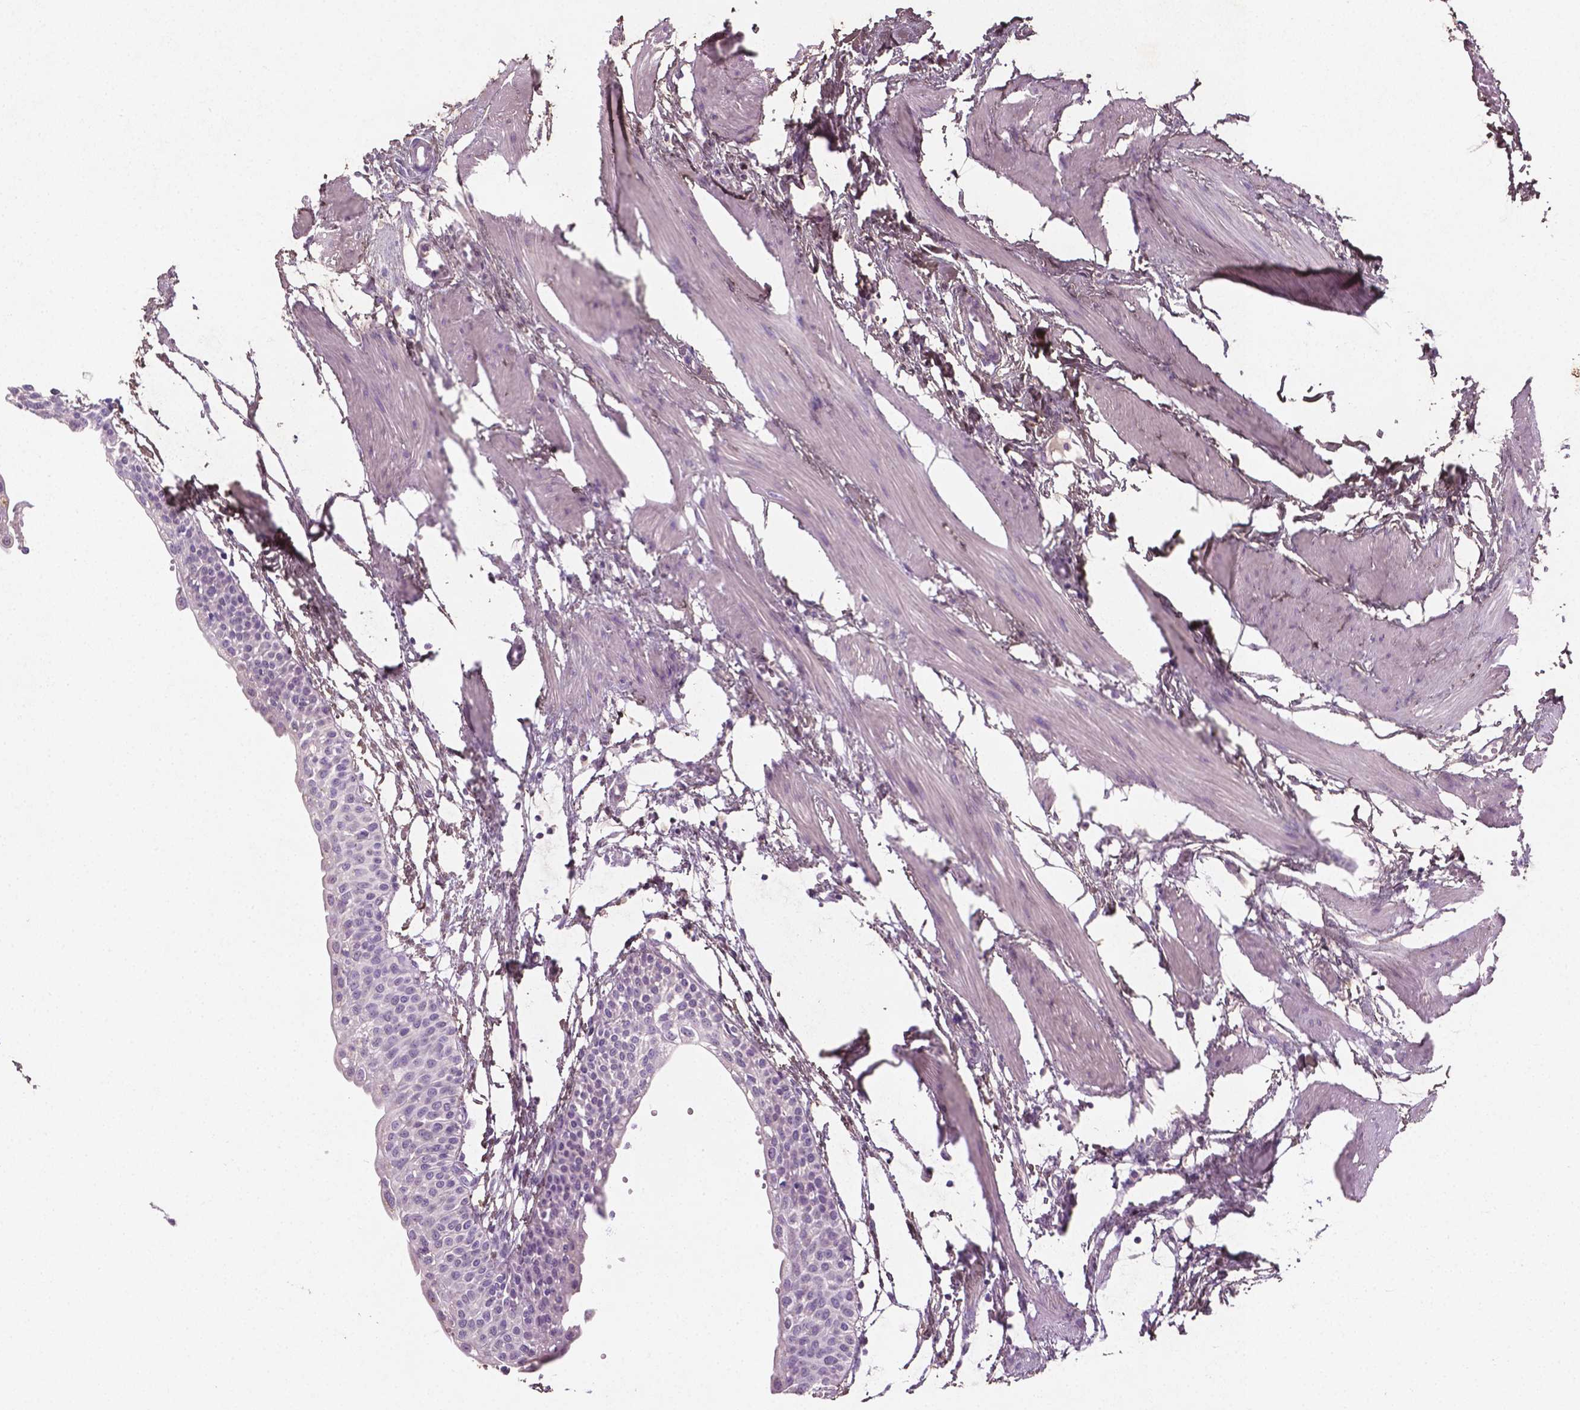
{"staining": {"intensity": "negative", "quantity": "none", "location": "none"}, "tissue": "urinary bladder", "cell_type": "Urothelial cells", "image_type": "normal", "snomed": [{"axis": "morphology", "description": "Normal tissue, NOS"}, {"axis": "topography", "description": "Urinary bladder"}, {"axis": "topography", "description": "Peripheral nerve tissue"}], "caption": "Immunohistochemistry photomicrograph of benign urinary bladder stained for a protein (brown), which demonstrates no positivity in urothelial cells.", "gene": "DLG2", "patient": {"sex": "male", "age": 55}}